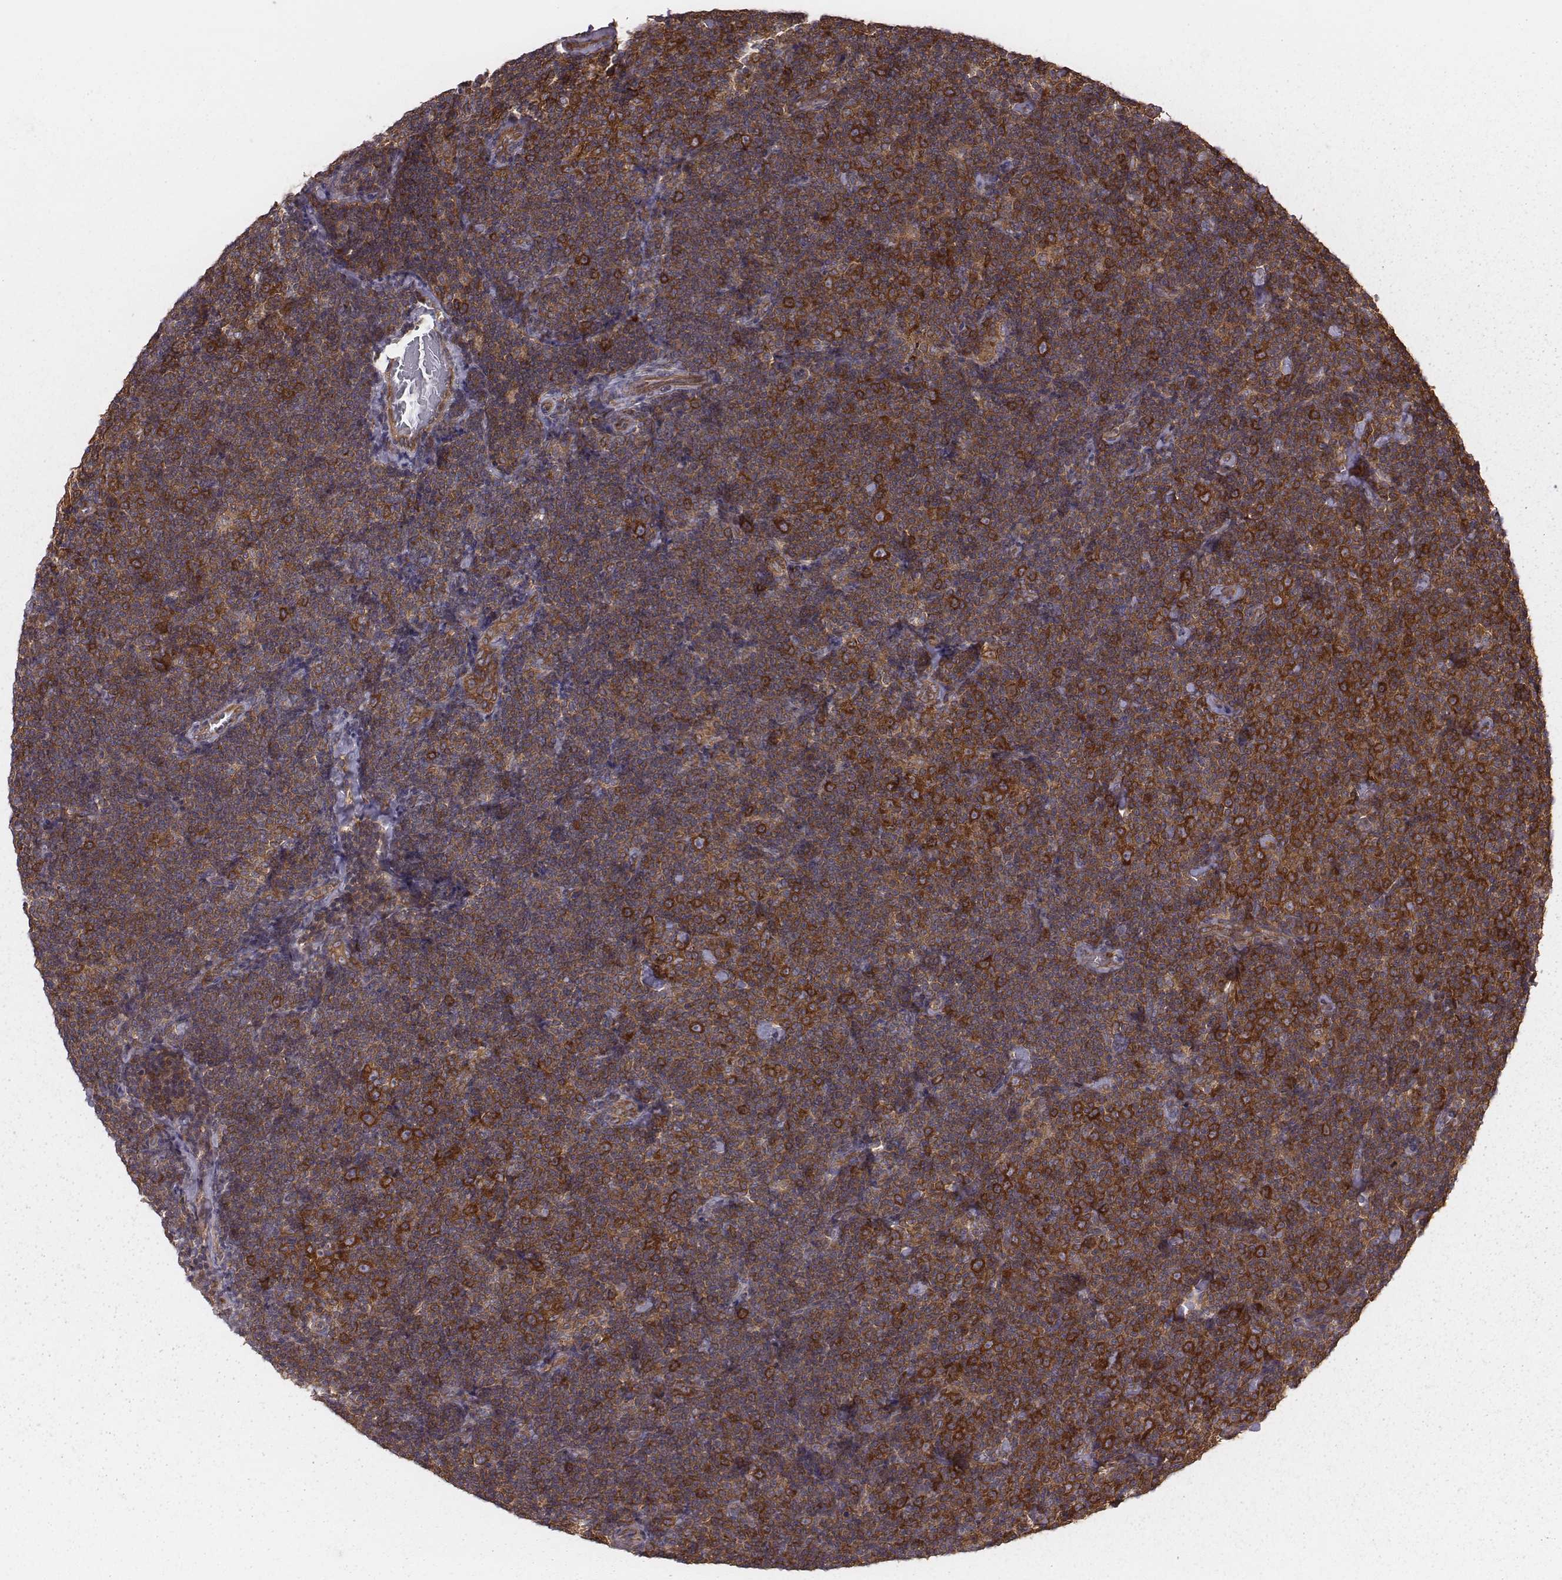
{"staining": {"intensity": "strong", "quantity": ">75%", "location": "cytoplasmic/membranous"}, "tissue": "lymphoma", "cell_type": "Tumor cells", "image_type": "cancer", "snomed": [{"axis": "morphology", "description": "Malignant lymphoma, non-Hodgkin's type, Low grade"}, {"axis": "topography", "description": "Lymph node"}], "caption": "About >75% of tumor cells in lymphoma display strong cytoplasmic/membranous protein positivity as visualized by brown immunohistochemical staining.", "gene": "CAD", "patient": {"sex": "male", "age": 81}}